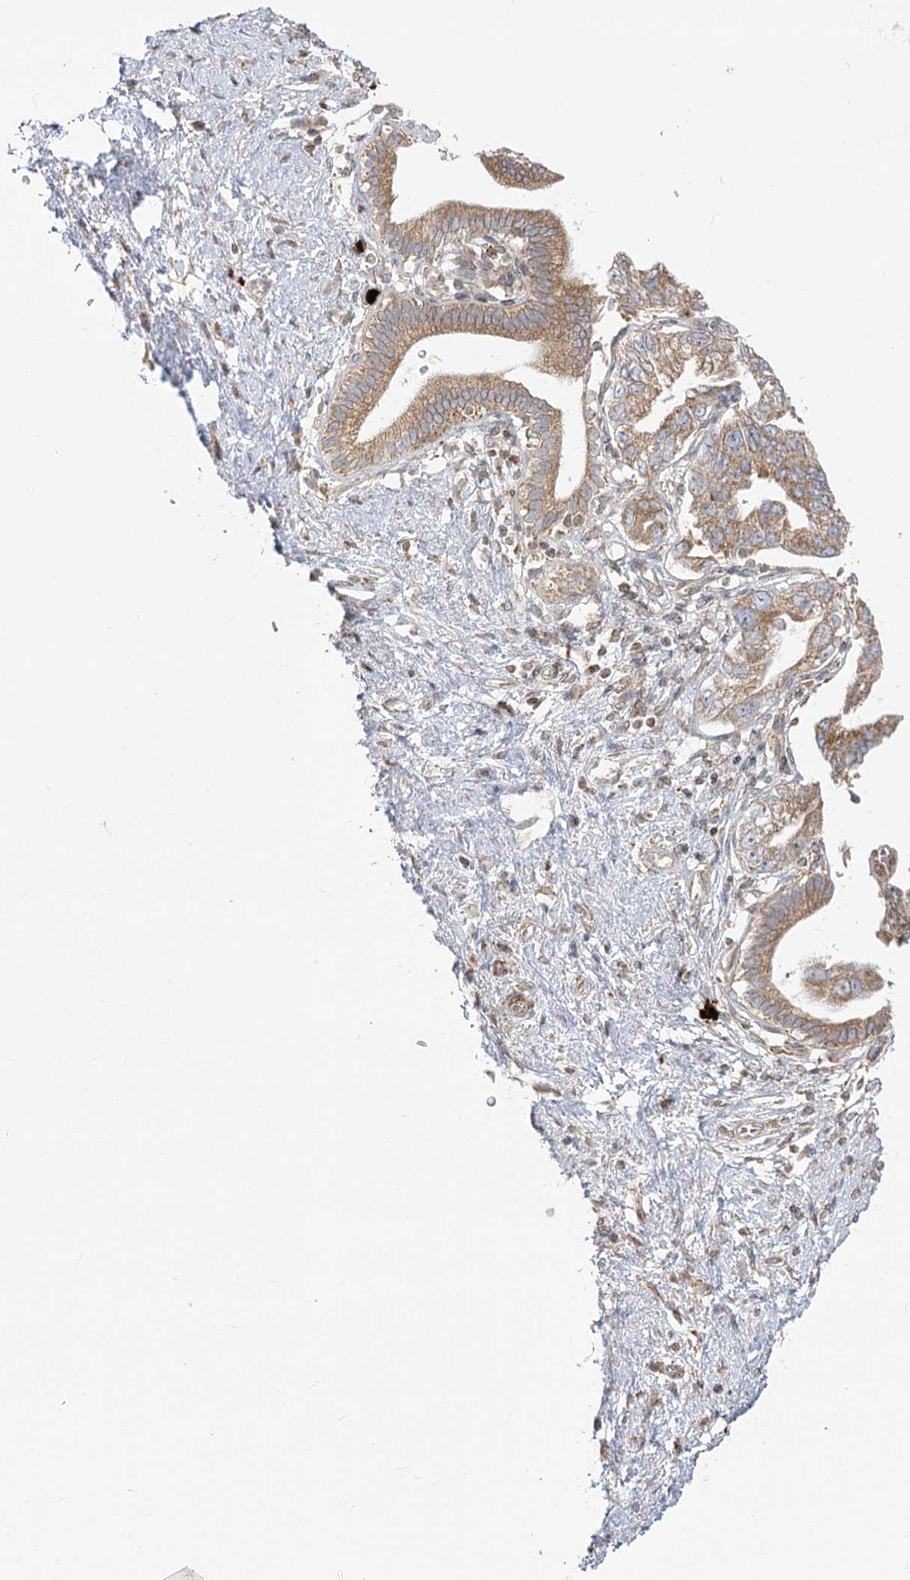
{"staining": {"intensity": "moderate", "quantity": ">75%", "location": "cytoplasmic/membranous"}, "tissue": "pancreatic cancer", "cell_type": "Tumor cells", "image_type": "cancer", "snomed": [{"axis": "morphology", "description": "Adenocarcinoma, NOS"}, {"axis": "topography", "description": "Pancreas"}], "caption": "A brown stain highlights moderate cytoplasmic/membranous staining of a protein in adenocarcinoma (pancreatic) tumor cells.", "gene": "MTMR3", "patient": {"sex": "female", "age": 73}}